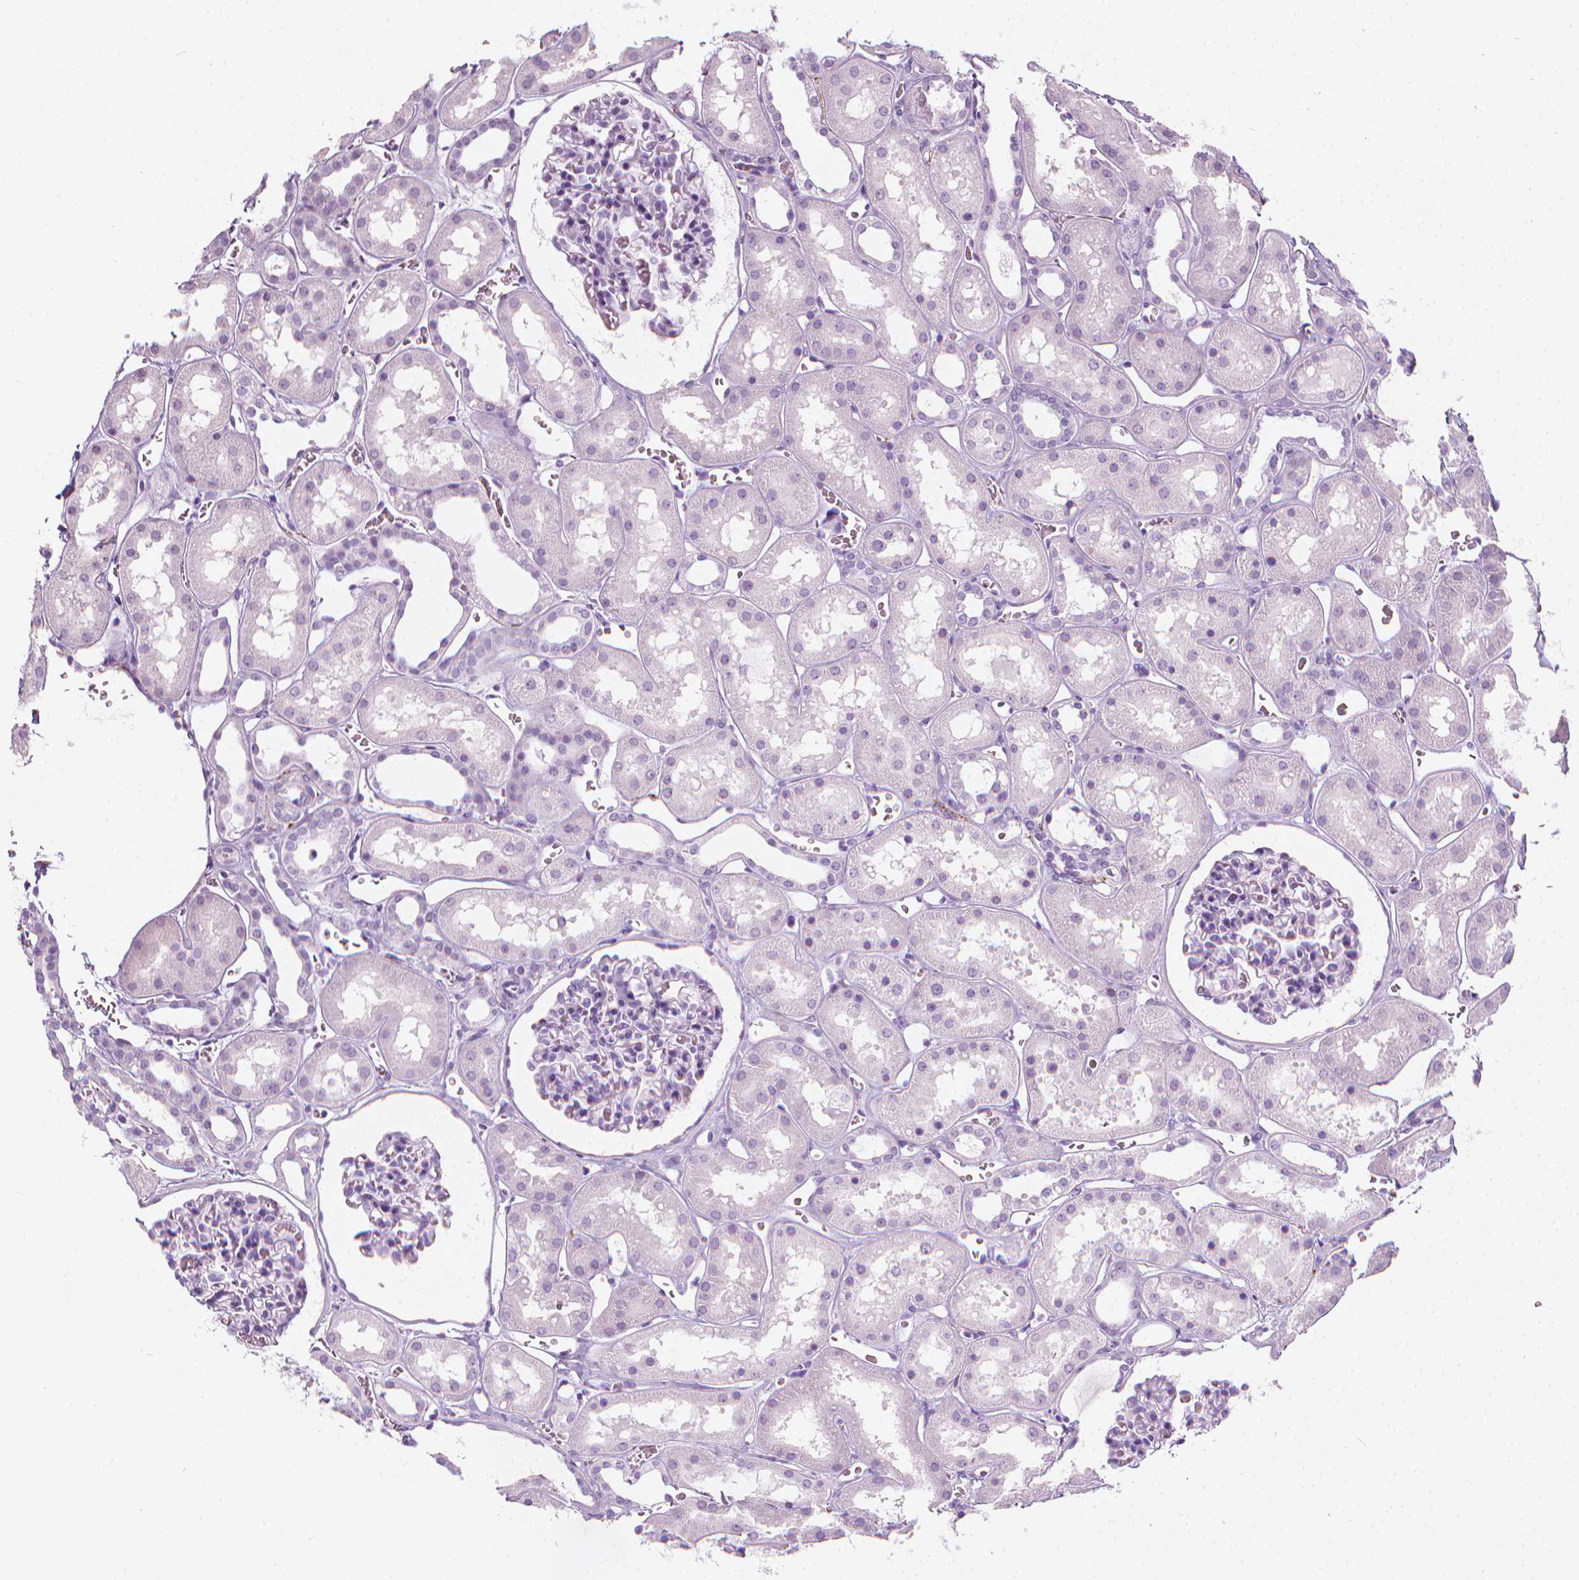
{"staining": {"intensity": "negative", "quantity": "none", "location": "none"}, "tissue": "kidney", "cell_type": "Cells in glomeruli", "image_type": "normal", "snomed": [{"axis": "morphology", "description": "Normal tissue, NOS"}, {"axis": "topography", "description": "Kidney"}], "caption": "A micrograph of kidney stained for a protein reveals no brown staining in cells in glomeruli. The staining is performed using DAB (3,3'-diaminobenzidine) brown chromogen with nuclei counter-stained in using hematoxylin.", "gene": "SCG3", "patient": {"sex": "female", "age": 41}}